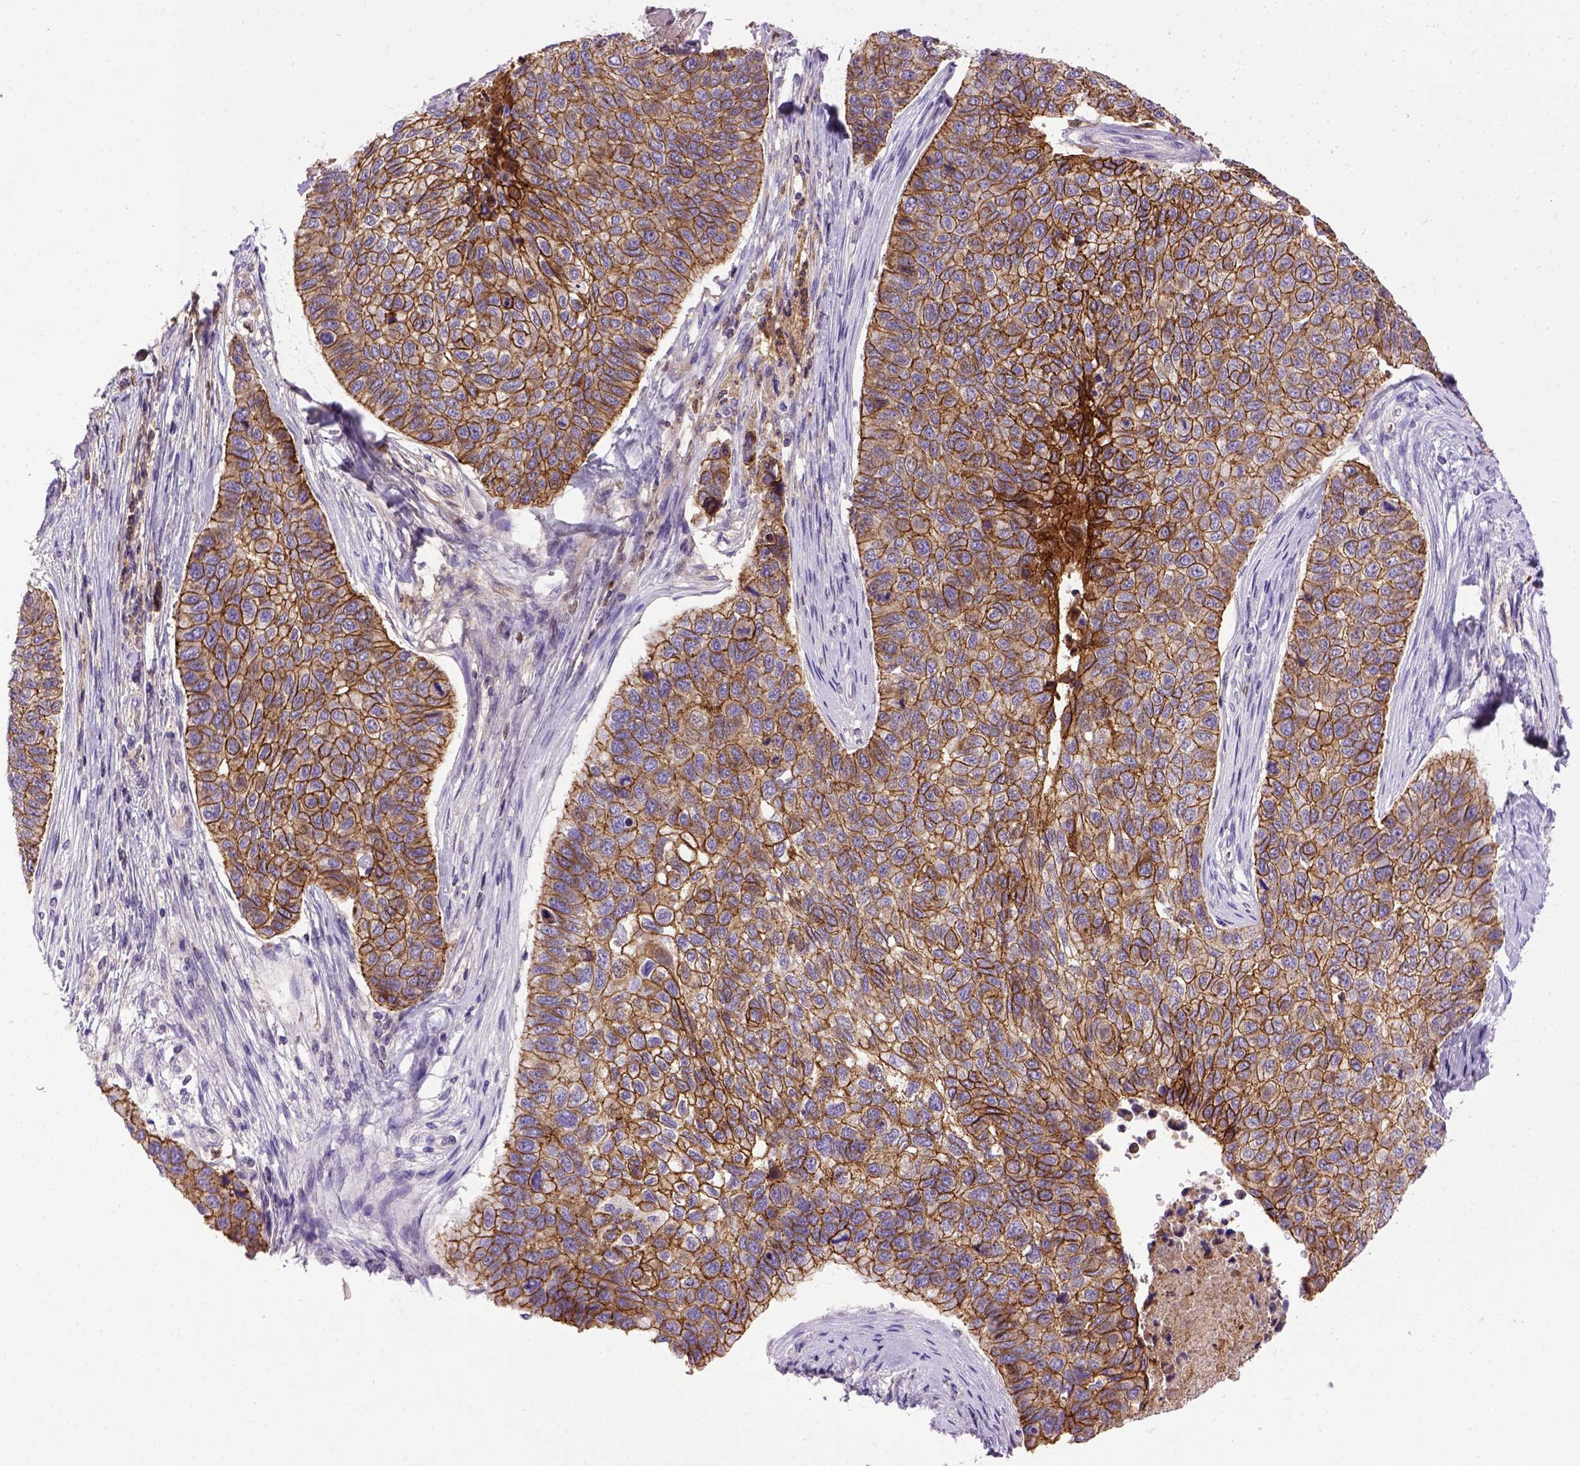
{"staining": {"intensity": "strong", "quantity": ">75%", "location": "cytoplasmic/membranous"}, "tissue": "lung cancer", "cell_type": "Tumor cells", "image_type": "cancer", "snomed": [{"axis": "morphology", "description": "Squamous cell carcinoma, NOS"}, {"axis": "topography", "description": "Lung"}], "caption": "About >75% of tumor cells in human lung cancer show strong cytoplasmic/membranous protein positivity as visualized by brown immunohistochemical staining.", "gene": "CDH1", "patient": {"sex": "male", "age": 69}}